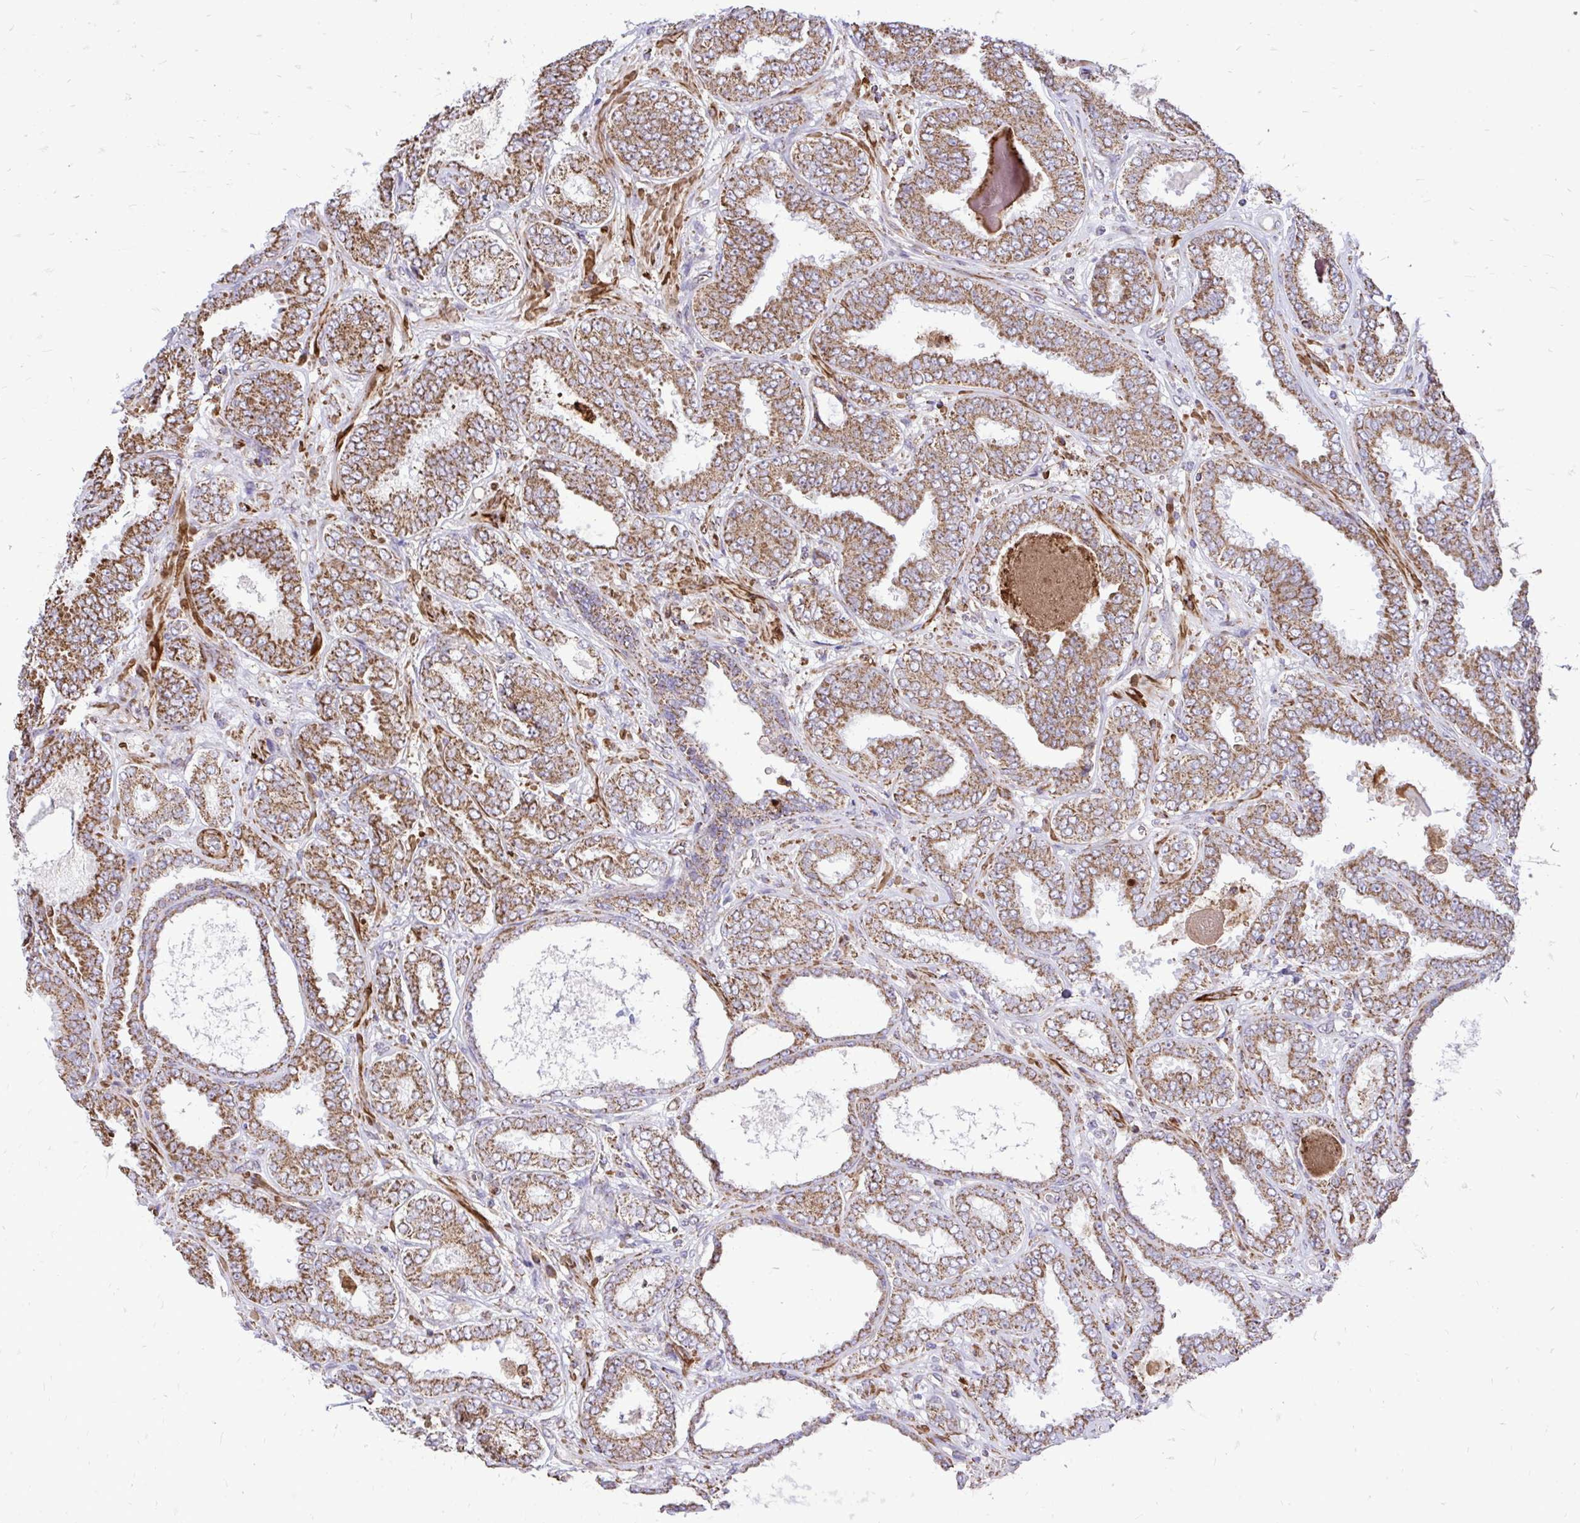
{"staining": {"intensity": "moderate", "quantity": ">75%", "location": "cytoplasmic/membranous"}, "tissue": "prostate cancer", "cell_type": "Tumor cells", "image_type": "cancer", "snomed": [{"axis": "morphology", "description": "Adenocarcinoma, High grade"}, {"axis": "topography", "description": "Prostate"}], "caption": "Protein positivity by immunohistochemistry (IHC) demonstrates moderate cytoplasmic/membranous expression in about >75% of tumor cells in prostate cancer (high-grade adenocarcinoma).", "gene": "UBE2C", "patient": {"sex": "male", "age": 72}}